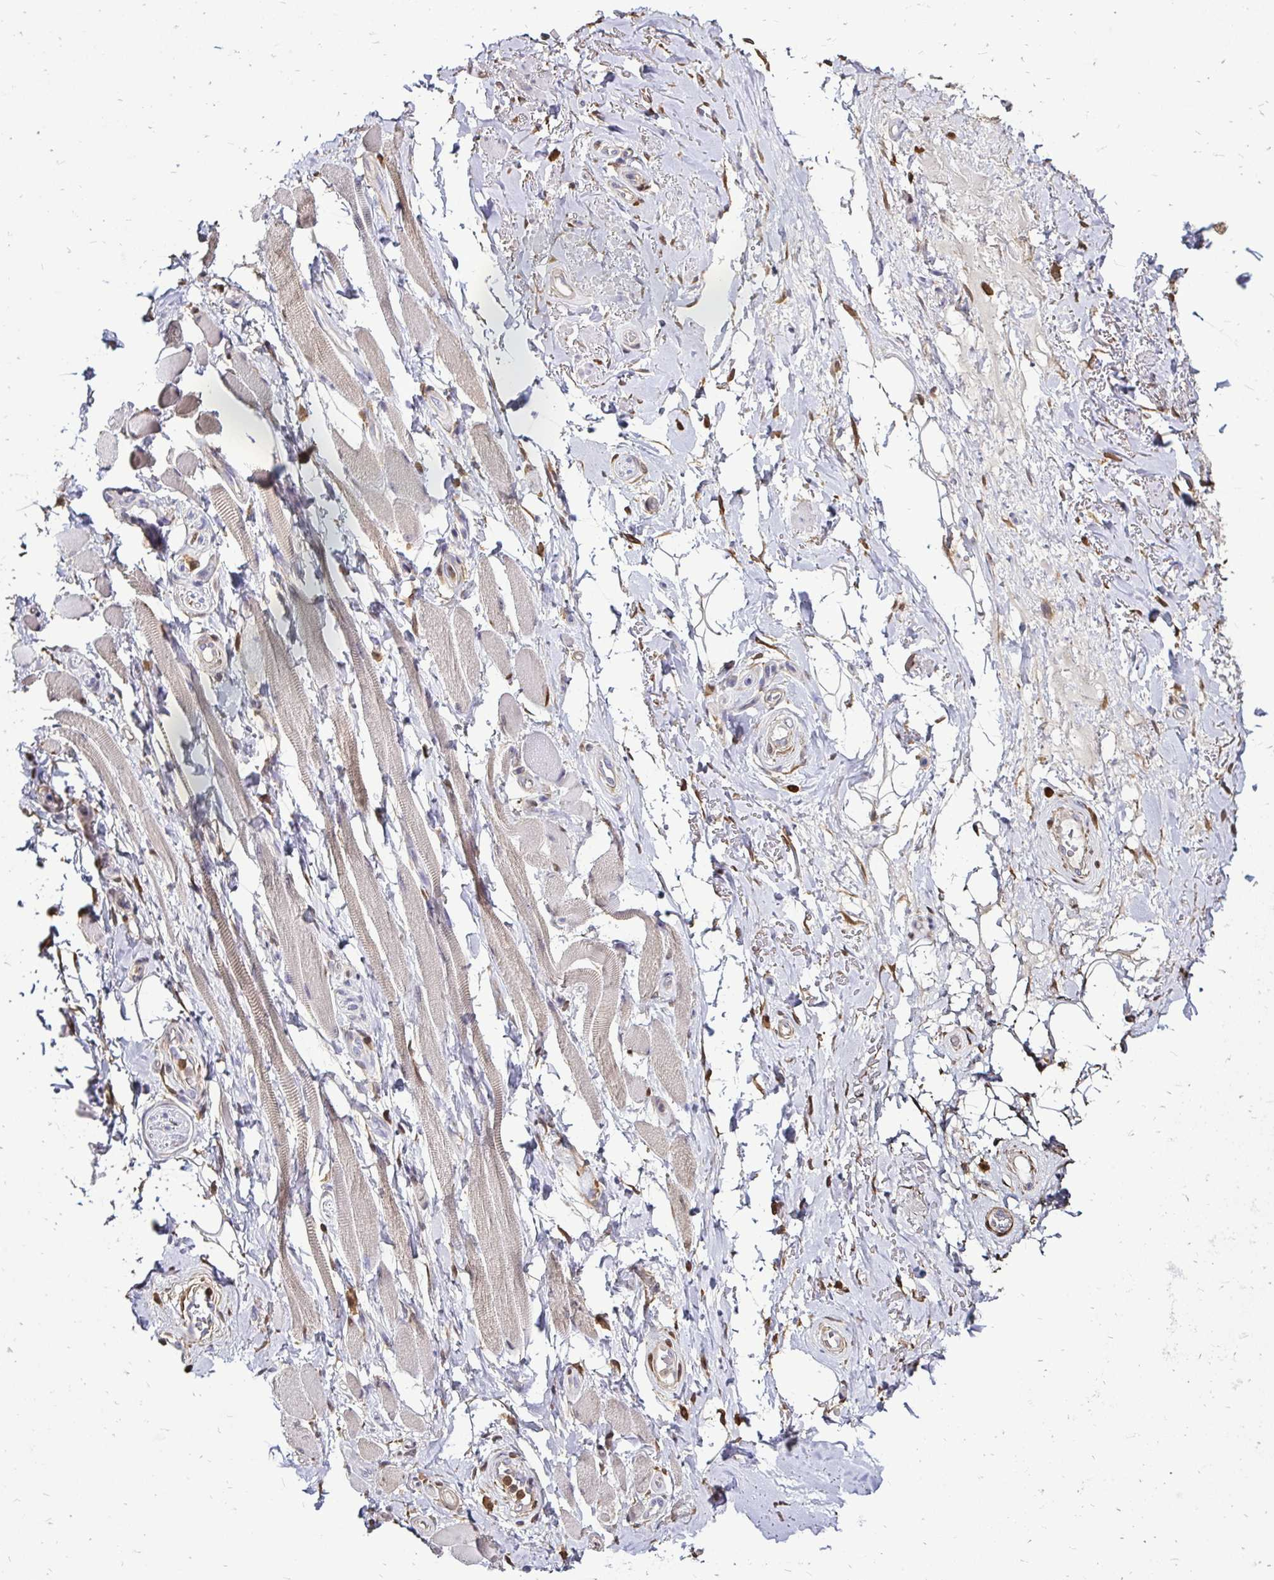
{"staining": {"intensity": "moderate", "quantity": "25%-75%", "location": "cytoplasmic/membranous"}, "tissue": "adipose tissue", "cell_type": "Adipocytes", "image_type": "normal", "snomed": [{"axis": "morphology", "description": "Normal tissue, NOS"}, {"axis": "topography", "description": "Anal"}, {"axis": "topography", "description": "Peripheral nerve tissue"}], "caption": "Protein expression by immunohistochemistry reveals moderate cytoplasmic/membranous positivity in about 25%-75% of adipocytes in normal adipose tissue. The staining was performed using DAB, with brown indicating positive protein expression. Nuclei are stained blue with hematoxylin.", "gene": "ZFP1", "patient": {"sex": "male", "age": 53}}